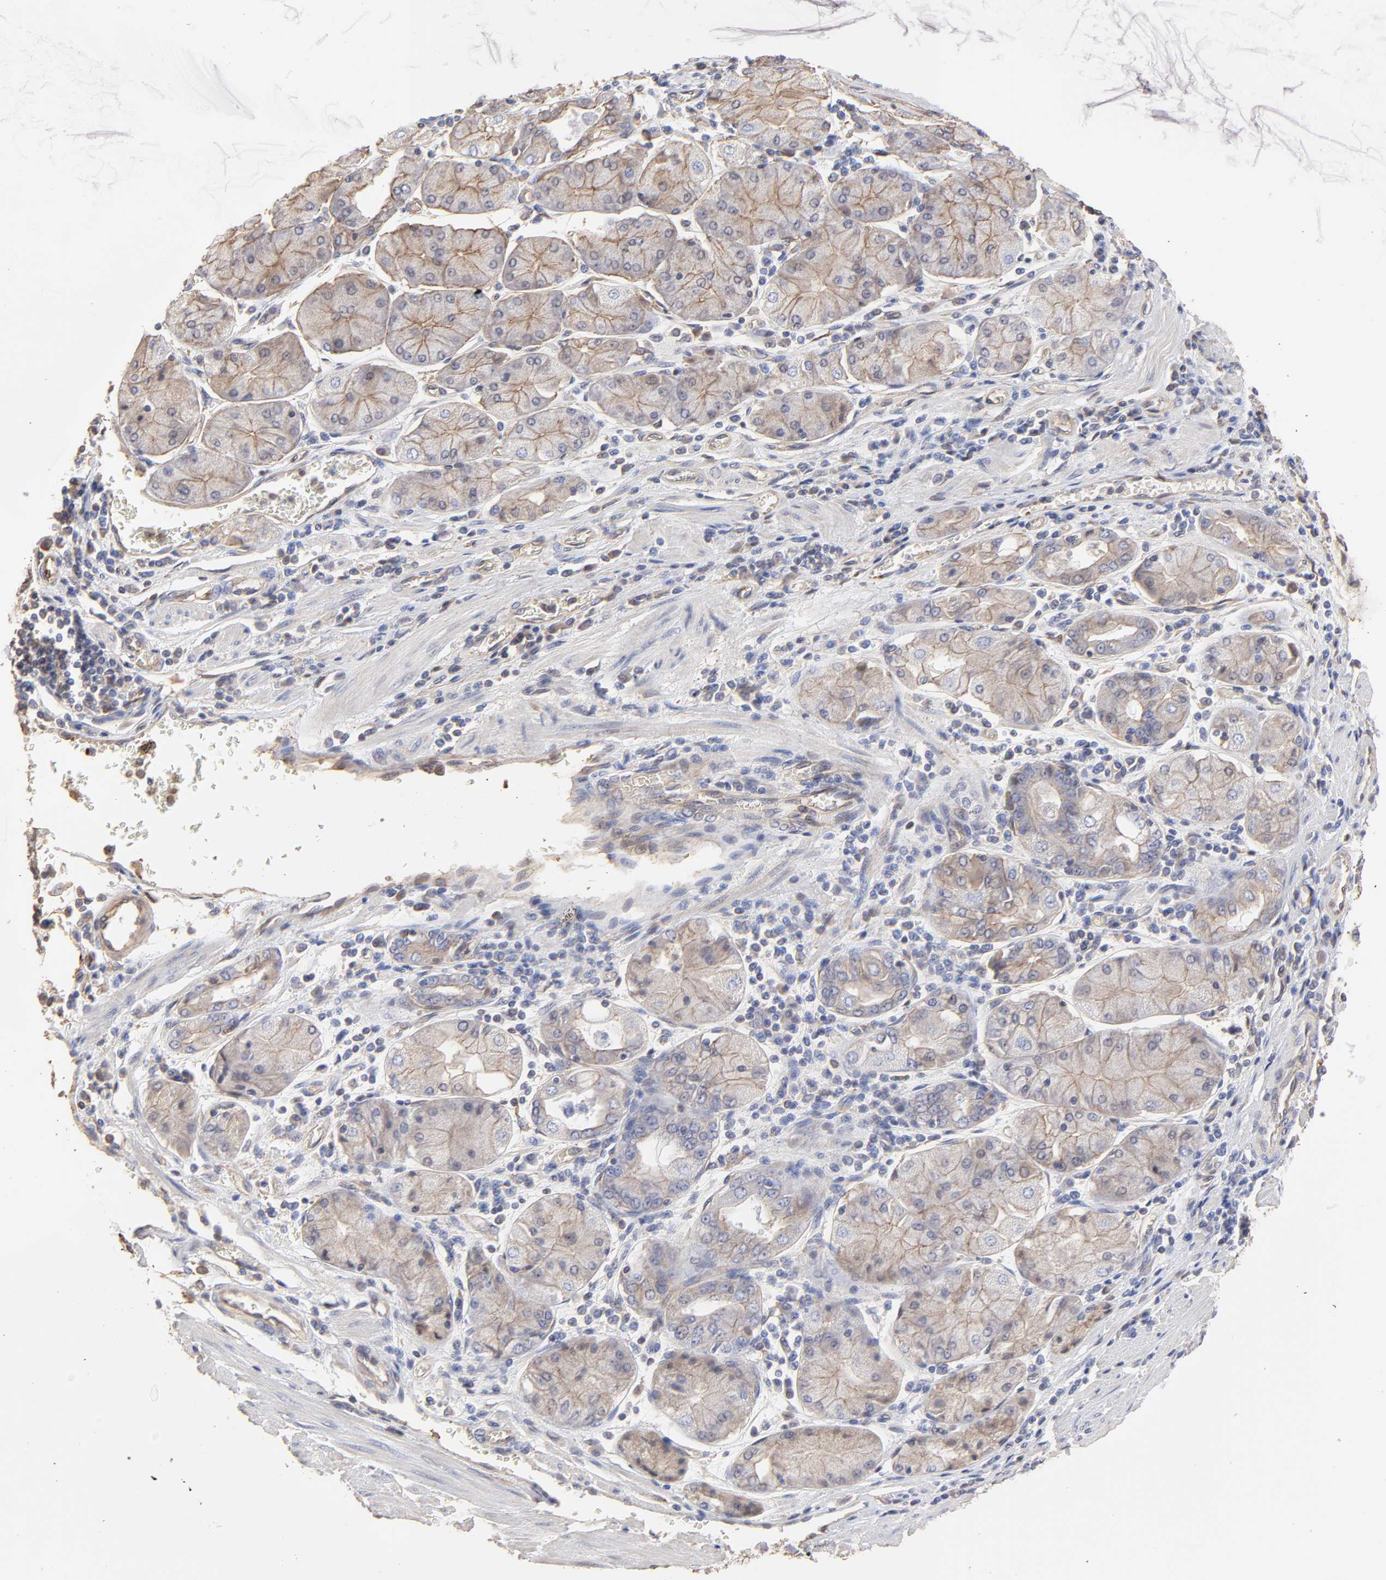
{"staining": {"intensity": "weak", "quantity": ">75%", "location": "cytoplasmic/membranous"}, "tissue": "stomach cancer", "cell_type": "Tumor cells", "image_type": "cancer", "snomed": [{"axis": "morphology", "description": "Normal tissue, NOS"}, {"axis": "morphology", "description": "Adenocarcinoma, NOS"}, {"axis": "topography", "description": "Stomach, upper"}, {"axis": "topography", "description": "Stomach"}], "caption": "Protein analysis of stomach cancer (adenocarcinoma) tissue displays weak cytoplasmic/membranous staining in about >75% of tumor cells.", "gene": "LRCH2", "patient": {"sex": "male", "age": 59}}